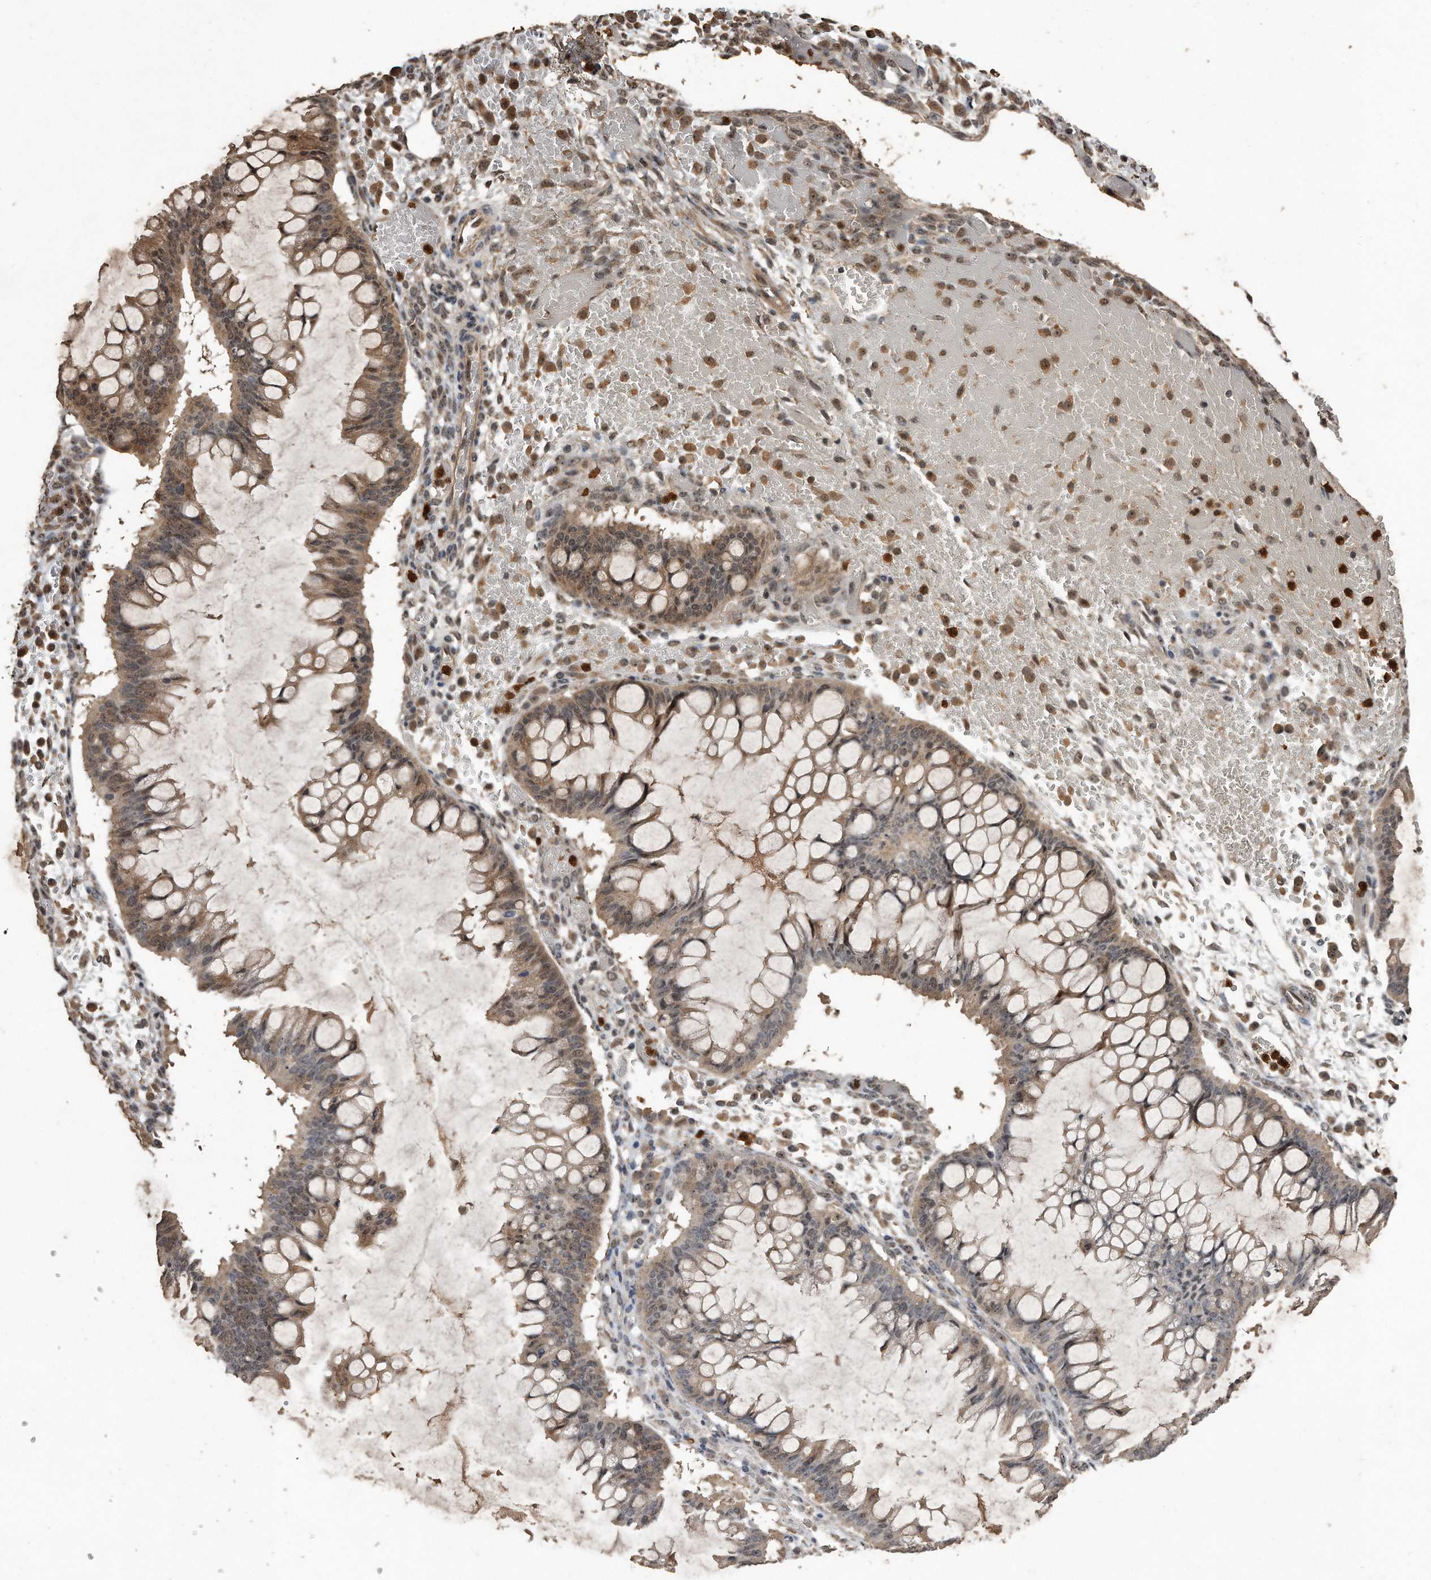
{"staining": {"intensity": "moderate", "quantity": "25%-75%", "location": "cytoplasmic/membranous,nuclear"}, "tissue": "ovarian cancer", "cell_type": "Tumor cells", "image_type": "cancer", "snomed": [{"axis": "morphology", "description": "Cystadenocarcinoma, mucinous, NOS"}, {"axis": "topography", "description": "Ovary"}], "caption": "Immunohistochemistry of human ovarian cancer reveals medium levels of moderate cytoplasmic/membranous and nuclear expression in about 25%-75% of tumor cells.", "gene": "PELO", "patient": {"sex": "female", "age": 73}}